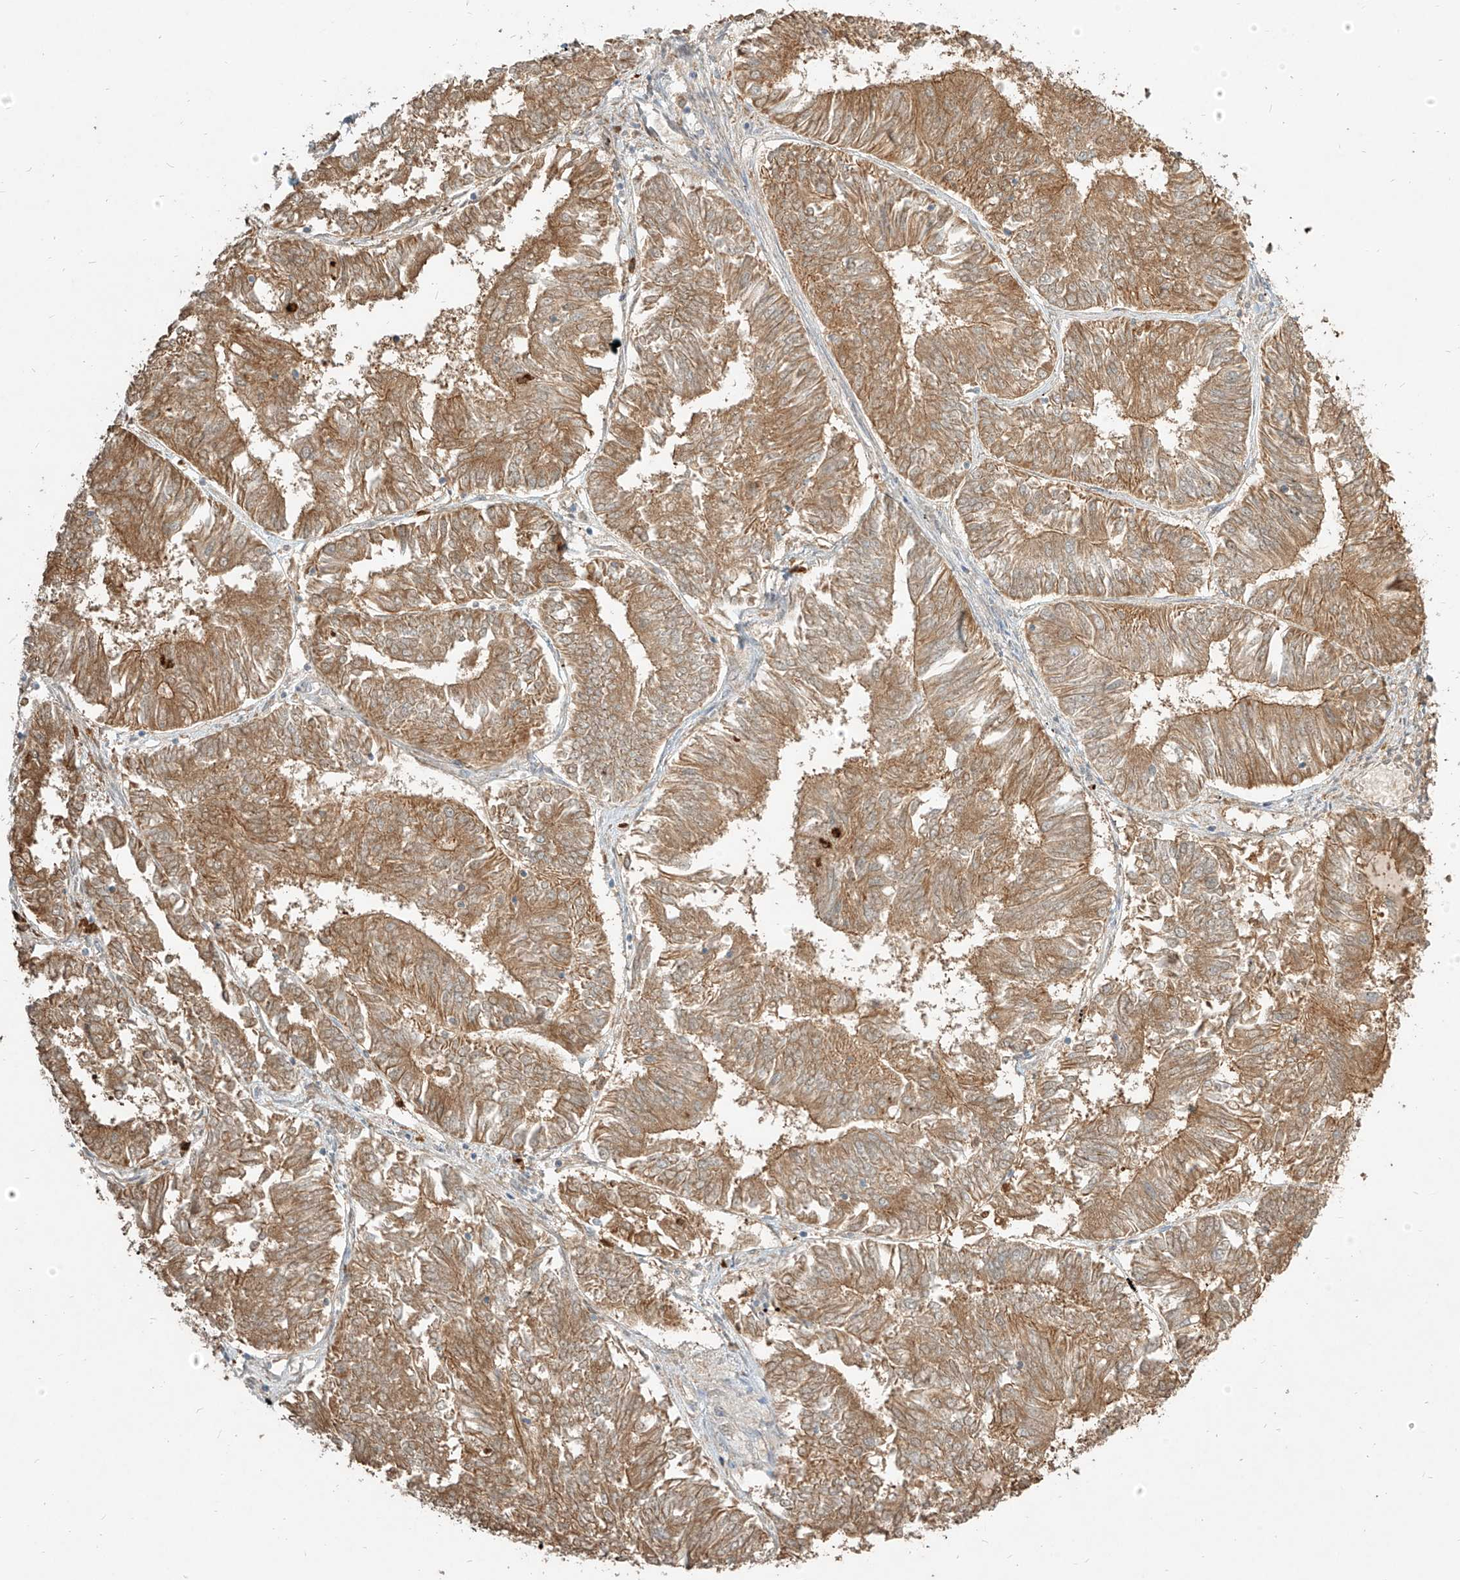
{"staining": {"intensity": "moderate", "quantity": ">75%", "location": "cytoplasmic/membranous"}, "tissue": "endometrial cancer", "cell_type": "Tumor cells", "image_type": "cancer", "snomed": [{"axis": "morphology", "description": "Adenocarcinoma, NOS"}, {"axis": "topography", "description": "Endometrium"}], "caption": "Immunohistochemistry image of neoplastic tissue: human endometrial cancer stained using immunohistochemistry (IHC) reveals medium levels of moderate protein expression localized specifically in the cytoplasmic/membranous of tumor cells, appearing as a cytoplasmic/membranous brown color.", "gene": "PGD", "patient": {"sex": "female", "age": 58}}